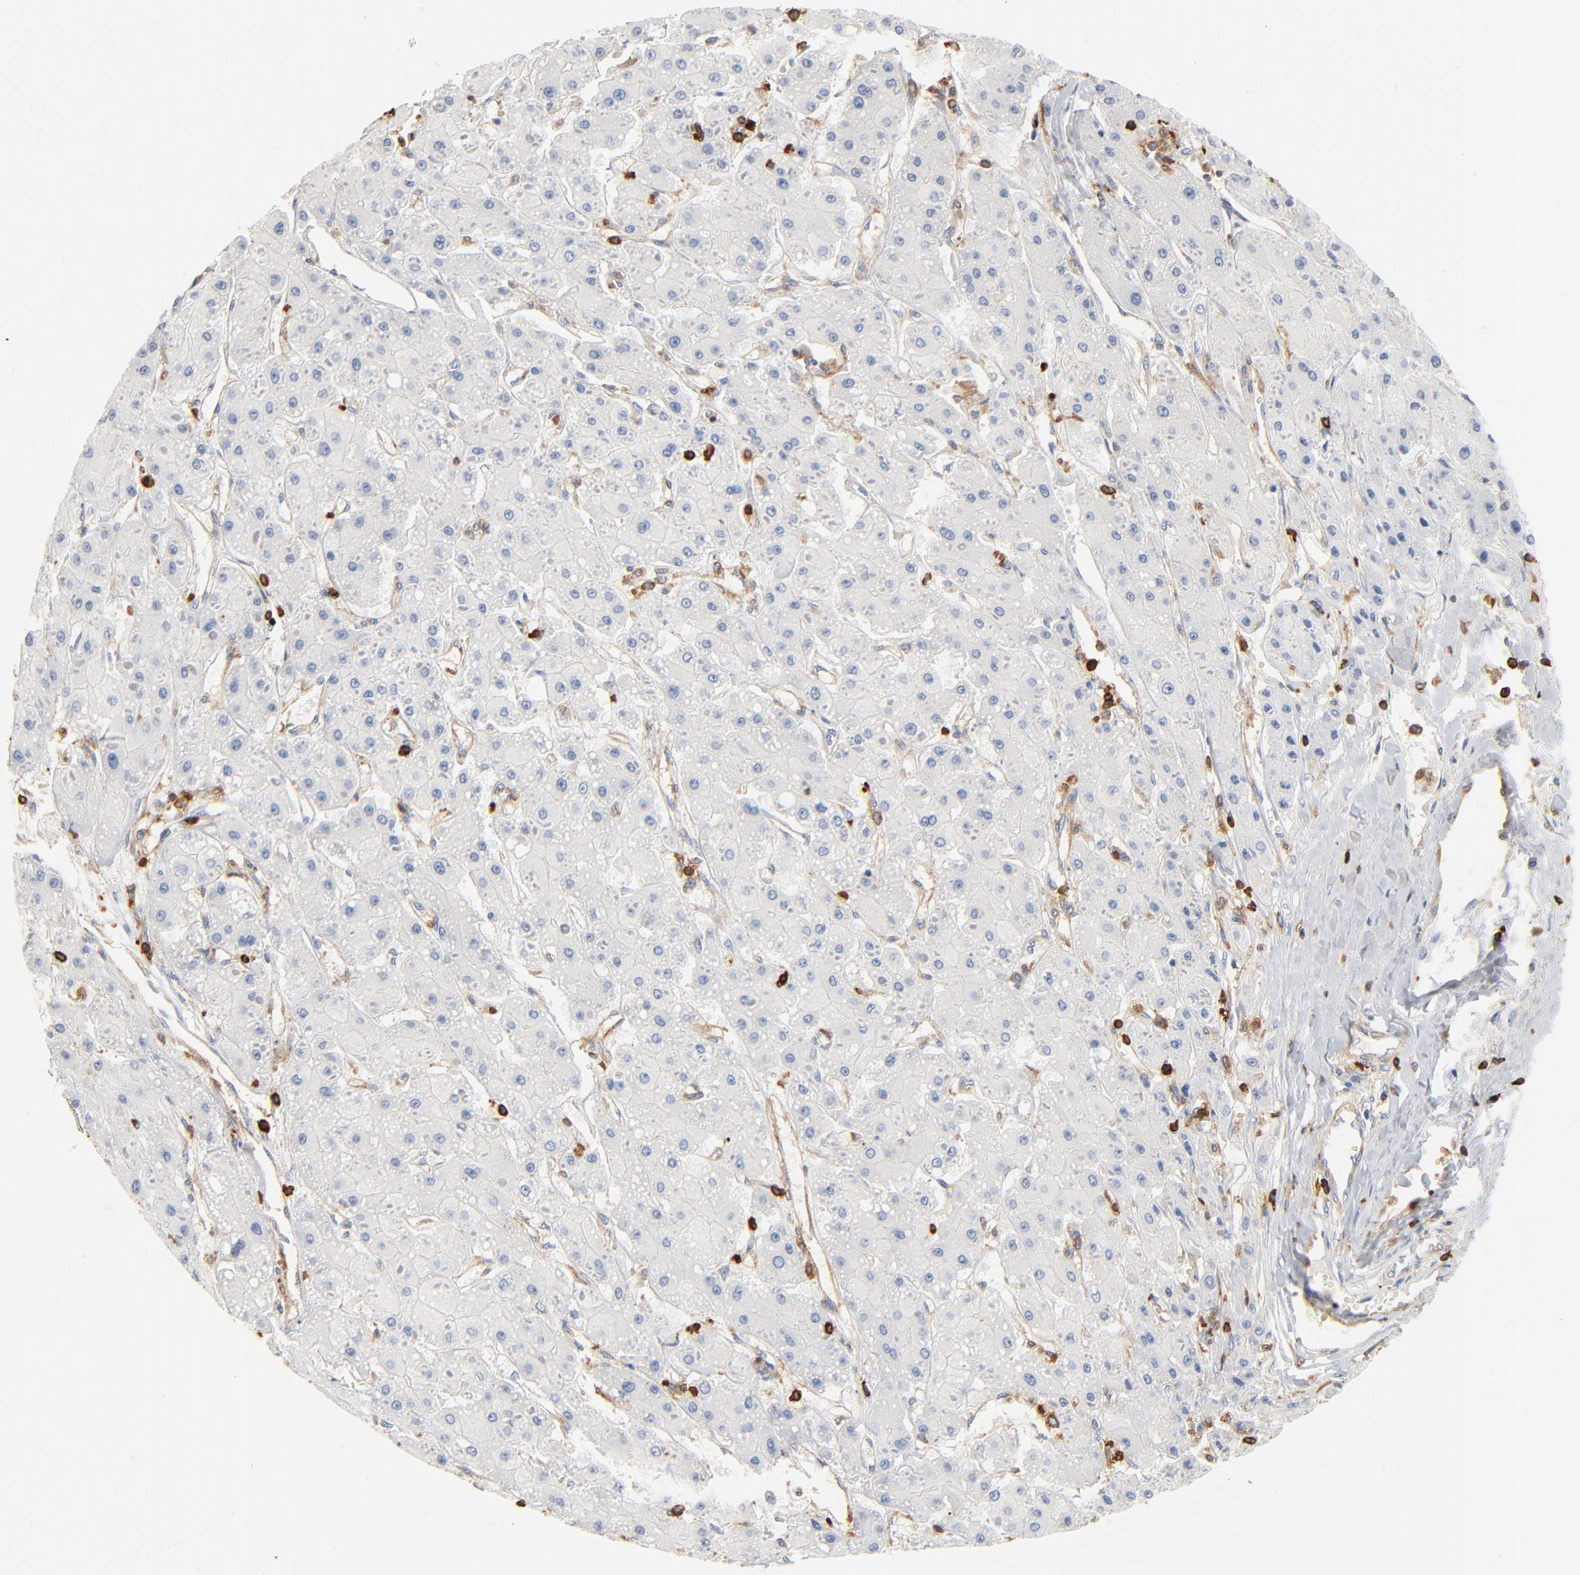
{"staining": {"intensity": "negative", "quantity": "none", "location": "none"}, "tissue": "liver cancer", "cell_type": "Tumor cells", "image_type": "cancer", "snomed": [{"axis": "morphology", "description": "Carcinoma, Hepatocellular, NOS"}, {"axis": "topography", "description": "Liver"}], "caption": "Immunohistochemical staining of liver cancer displays no significant expression in tumor cells.", "gene": "SH3KBP1", "patient": {"sex": "female", "age": 52}}